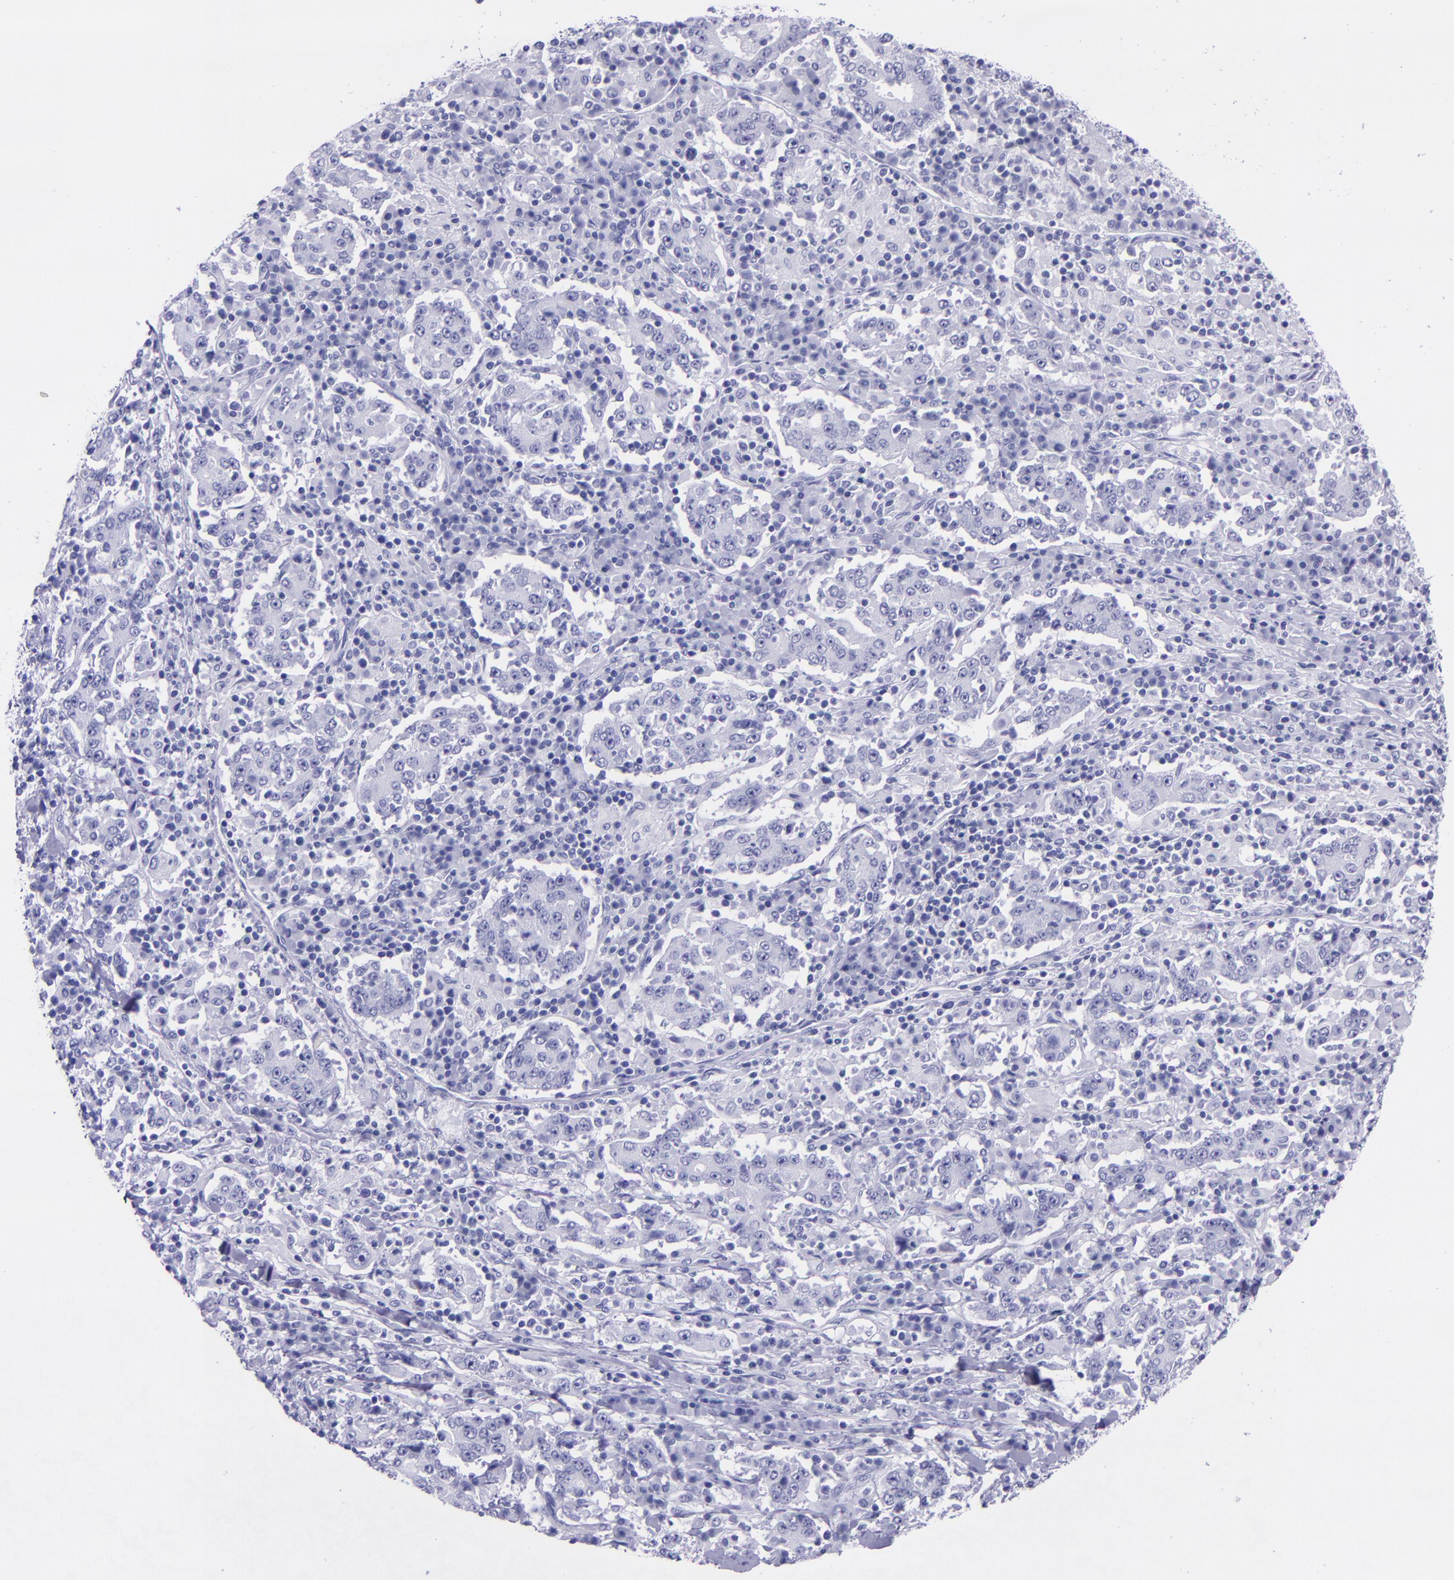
{"staining": {"intensity": "negative", "quantity": "none", "location": "none"}, "tissue": "stomach cancer", "cell_type": "Tumor cells", "image_type": "cancer", "snomed": [{"axis": "morphology", "description": "Normal tissue, NOS"}, {"axis": "morphology", "description": "Adenocarcinoma, NOS"}, {"axis": "topography", "description": "Stomach, upper"}, {"axis": "topography", "description": "Stomach"}], "caption": "A histopathology image of adenocarcinoma (stomach) stained for a protein displays no brown staining in tumor cells.", "gene": "MBP", "patient": {"sex": "male", "age": 59}}